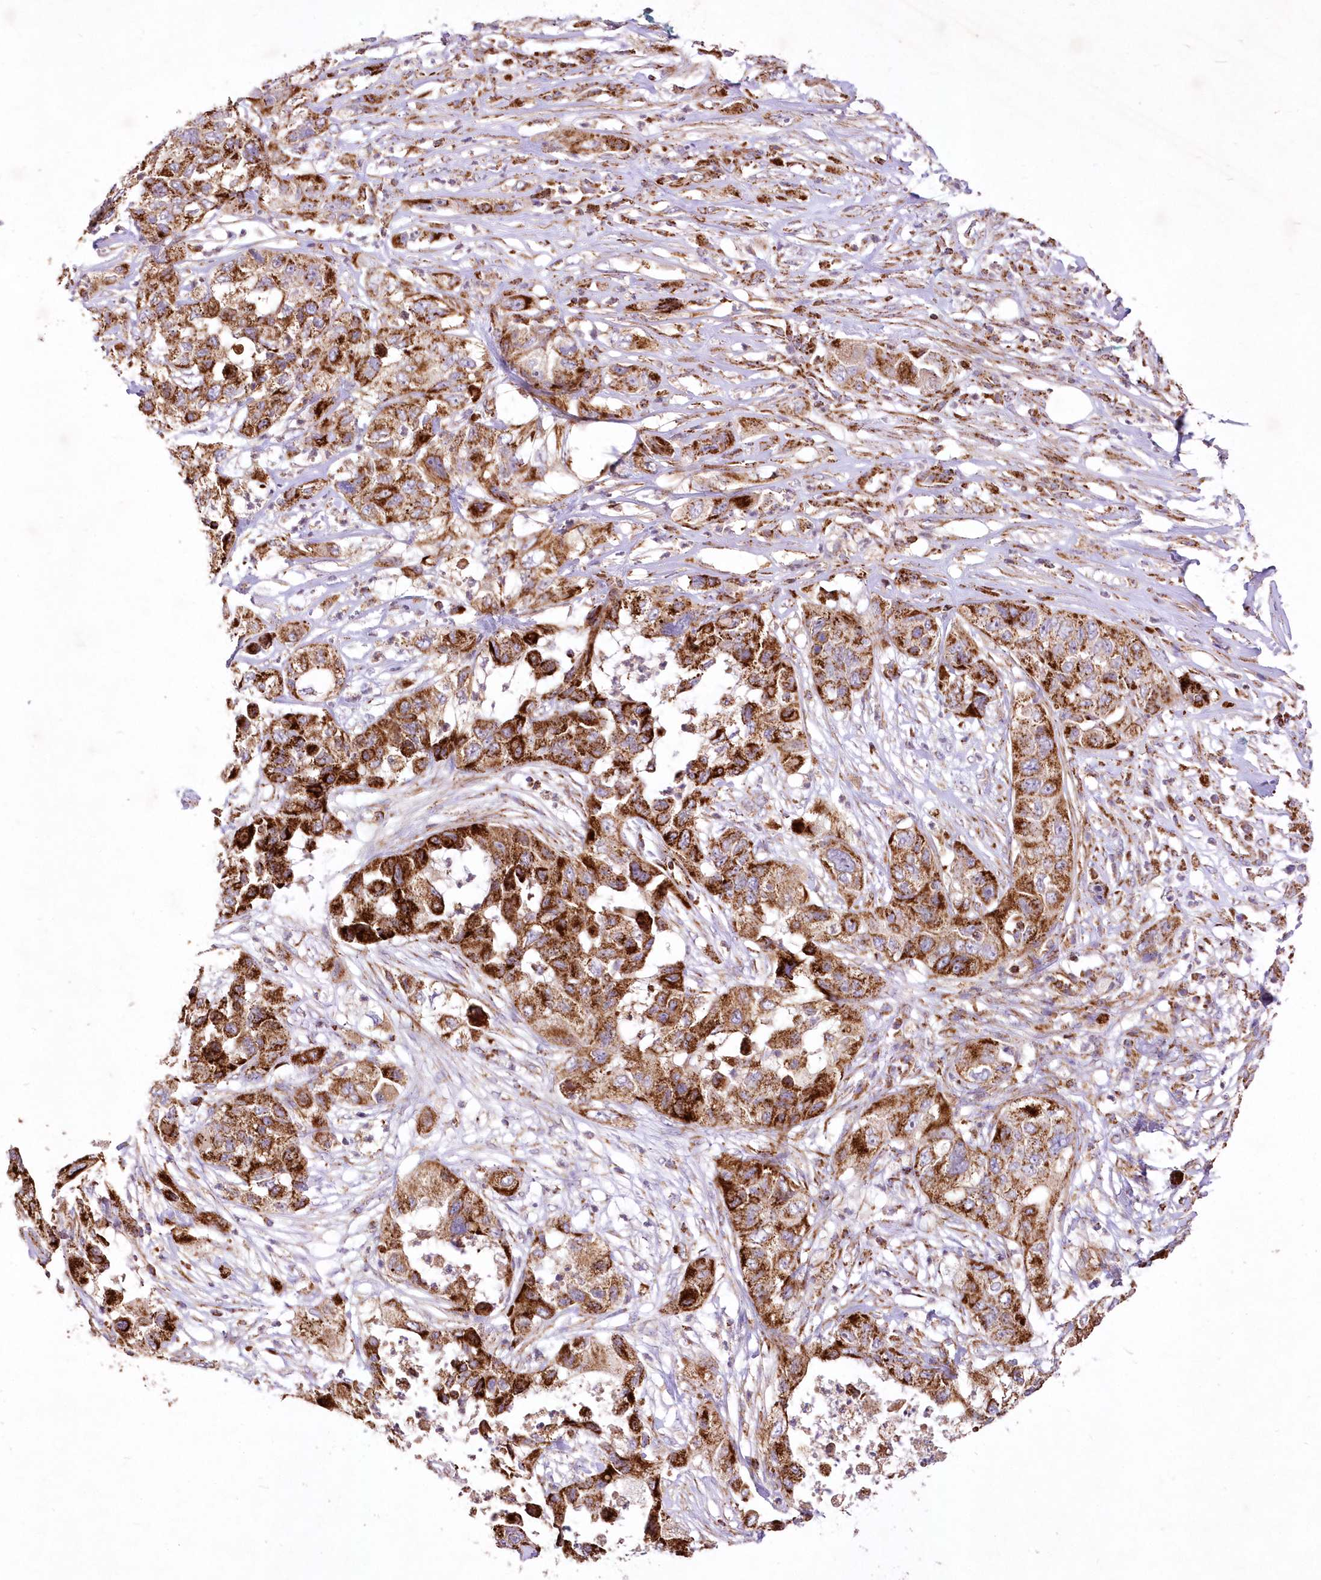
{"staining": {"intensity": "strong", "quantity": ">75%", "location": "cytoplasmic/membranous"}, "tissue": "pancreatic cancer", "cell_type": "Tumor cells", "image_type": "cancer", "snomed": [{"axis": "morphology", "description": "Adenocarcinoma, NOS"}, {"axis": "topography", "description": "Pancreas"}], "caption": "Immunohistochemistry of human pancreatic adenocarcinoma displays high levels of strong cytoplasmic/membranous staining in about >75% of tumor cells. Using DAB (brown) and hematoxylin (blue) stains, captured at high magnification using brightfield microscopy.", "gene": "ASNSD1", "patient": {"sex": "female", "age": 78}}